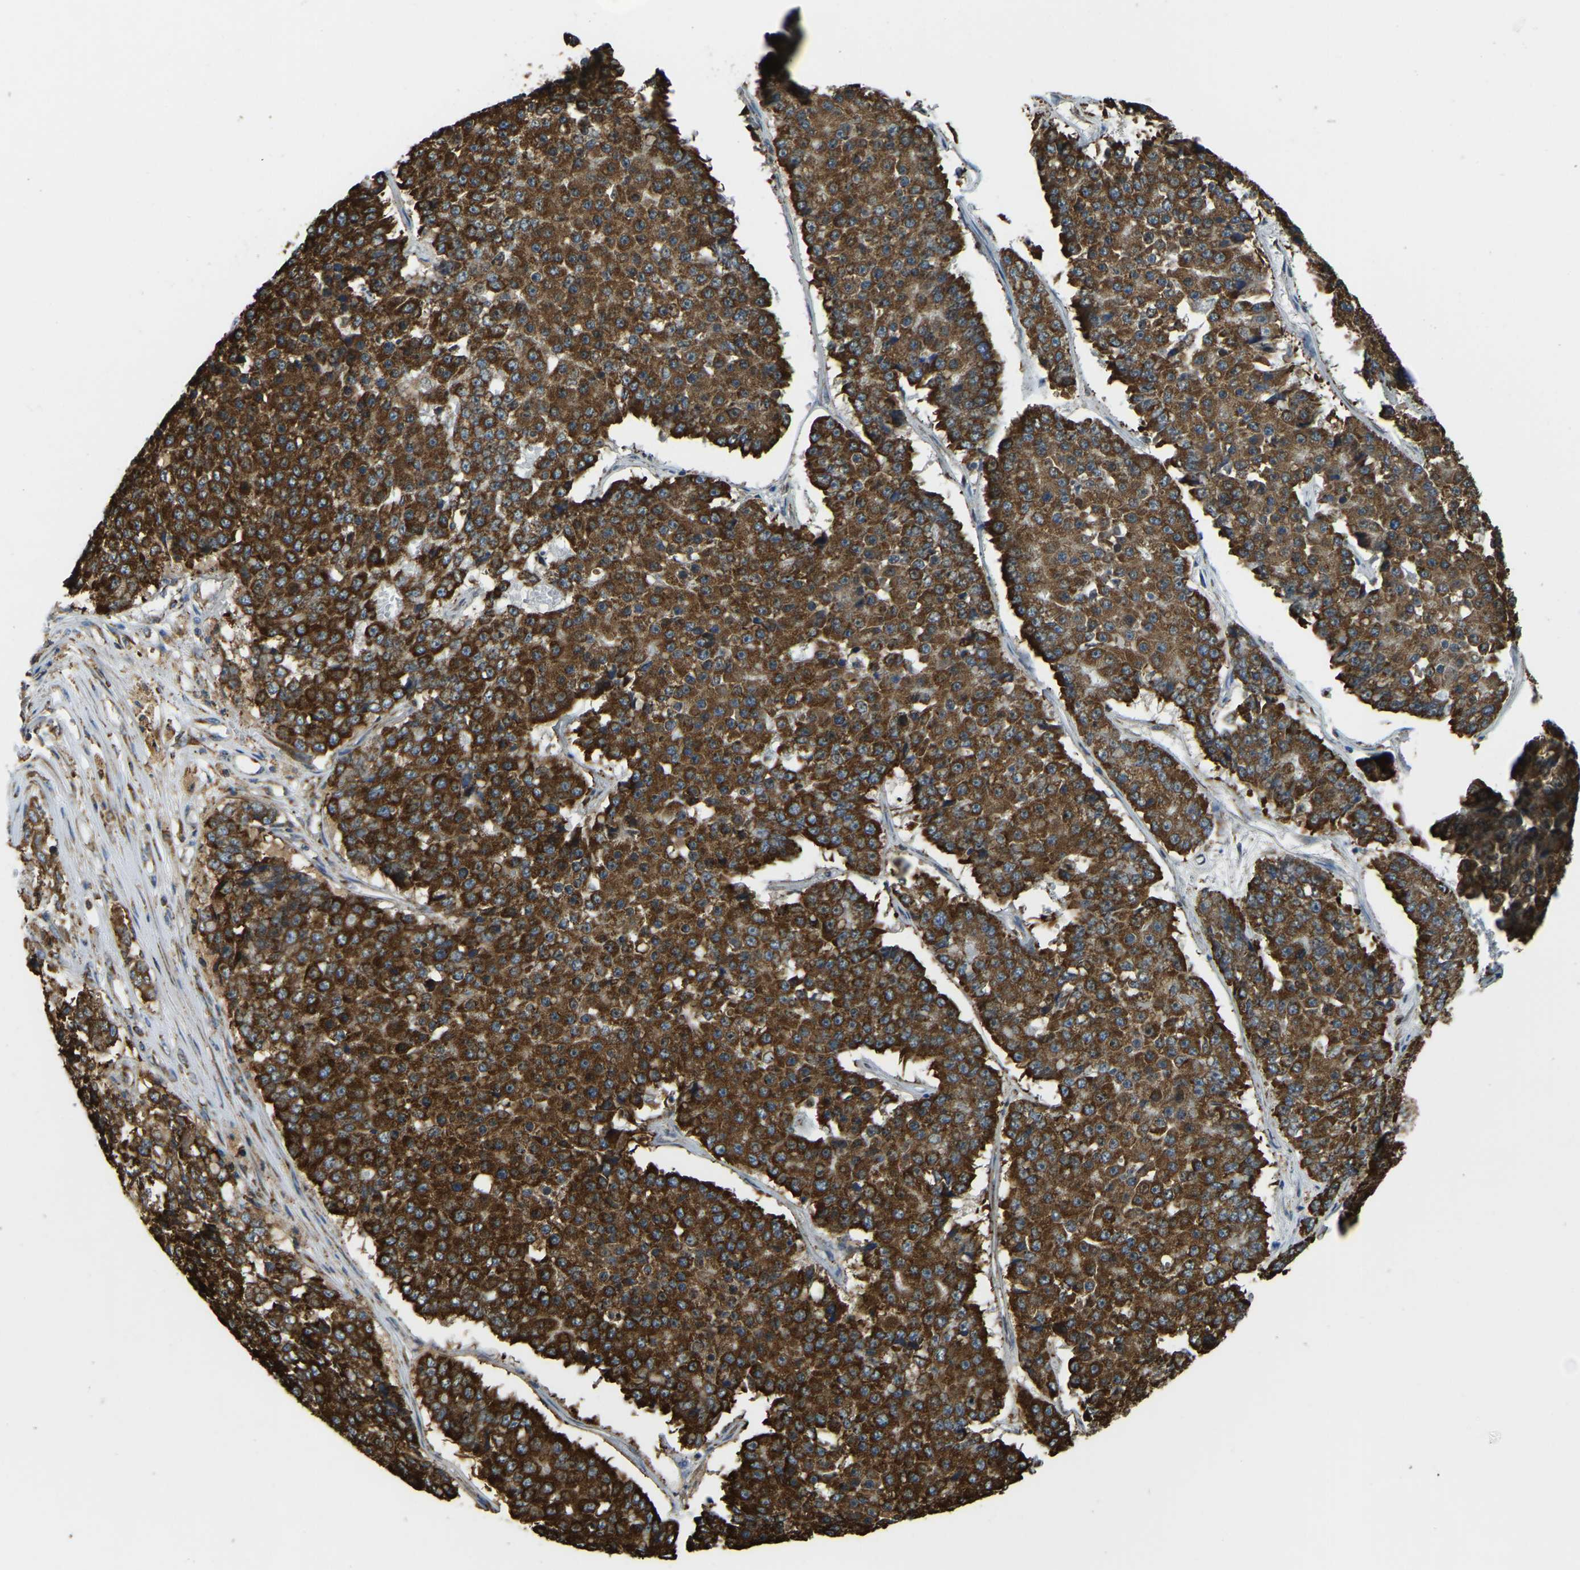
{"staining": {"intensity": "strong", "quantity": ">75%", "location": "cytoplasmic/membranous"}, "tissue": "pancreatic cancer", "cell_type": "Tumor cells", "image_type": "cancer", "snomed": [{"axis": "morphology", "description": "Adenocarcinoma, NOS"}, {"axis": "topography", "description": "Pancreas"}], "caption": "Tumor cells display high levels of strong cytoplasmic/membranous positivity in about >75% of cells in pancreatic adenocarcinoma.", "gene": "RNF115", "patient": {"sex": "male", "age": 50}}